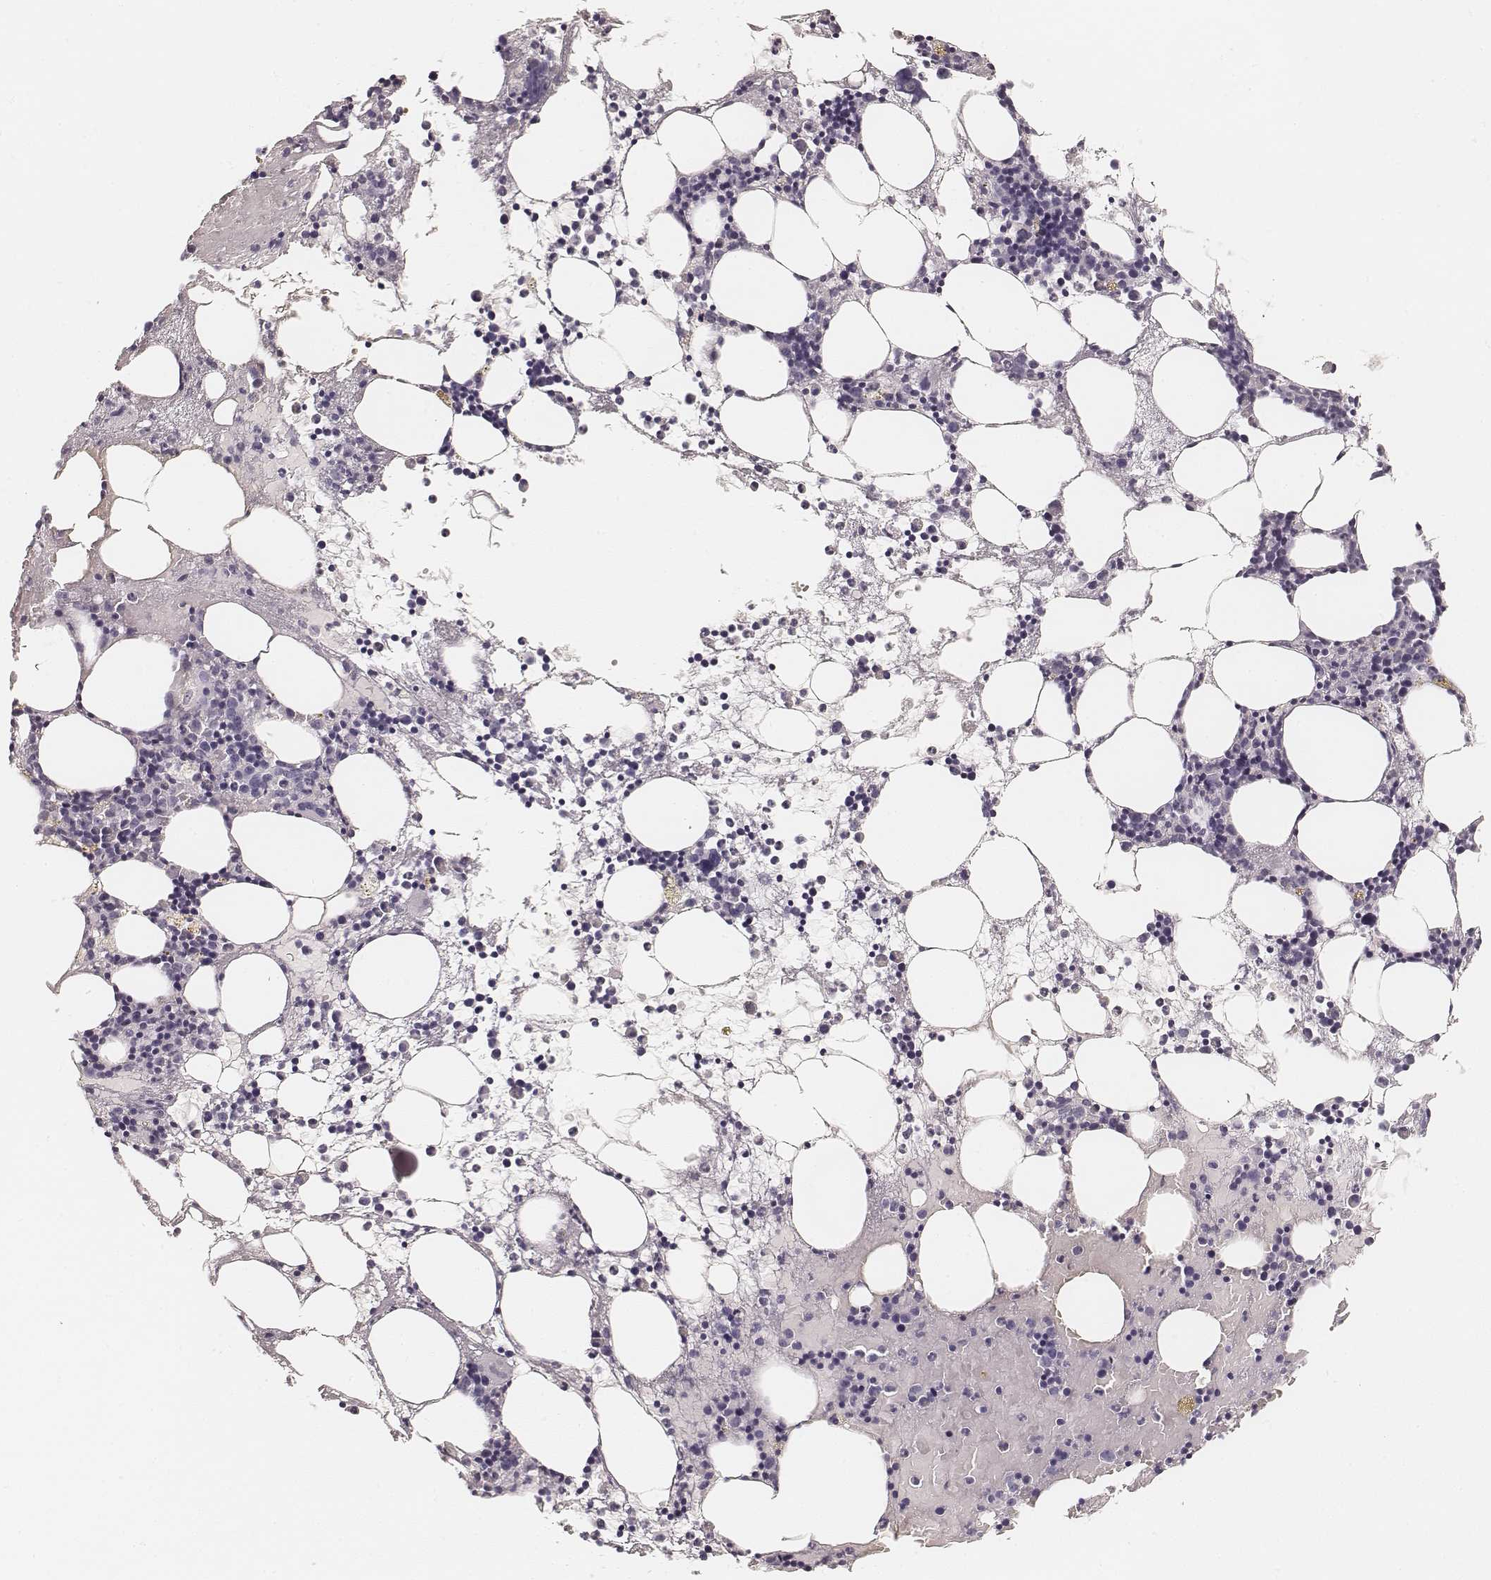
{"staining": {"intensity": "negative", "quantity": "none", "location": "none"}, "tissue": "bone marrow", "cell_type": "Hematopoietic cells", "image_type": "normal", "snomed": [{"axis": "morphology", "description": "Normal tissue, NOS"}, {"axis": "topography", "description": "Bone marrow"}], "caption": "This photomicrograph is of normal bone marrow stained with IHC to label a protein in brown with the nuclei are counter-stained blue. There is no expression in hematopoietic cells.", "gene": "HNF4G", "patient": {"sex": "male", "age": 54}}